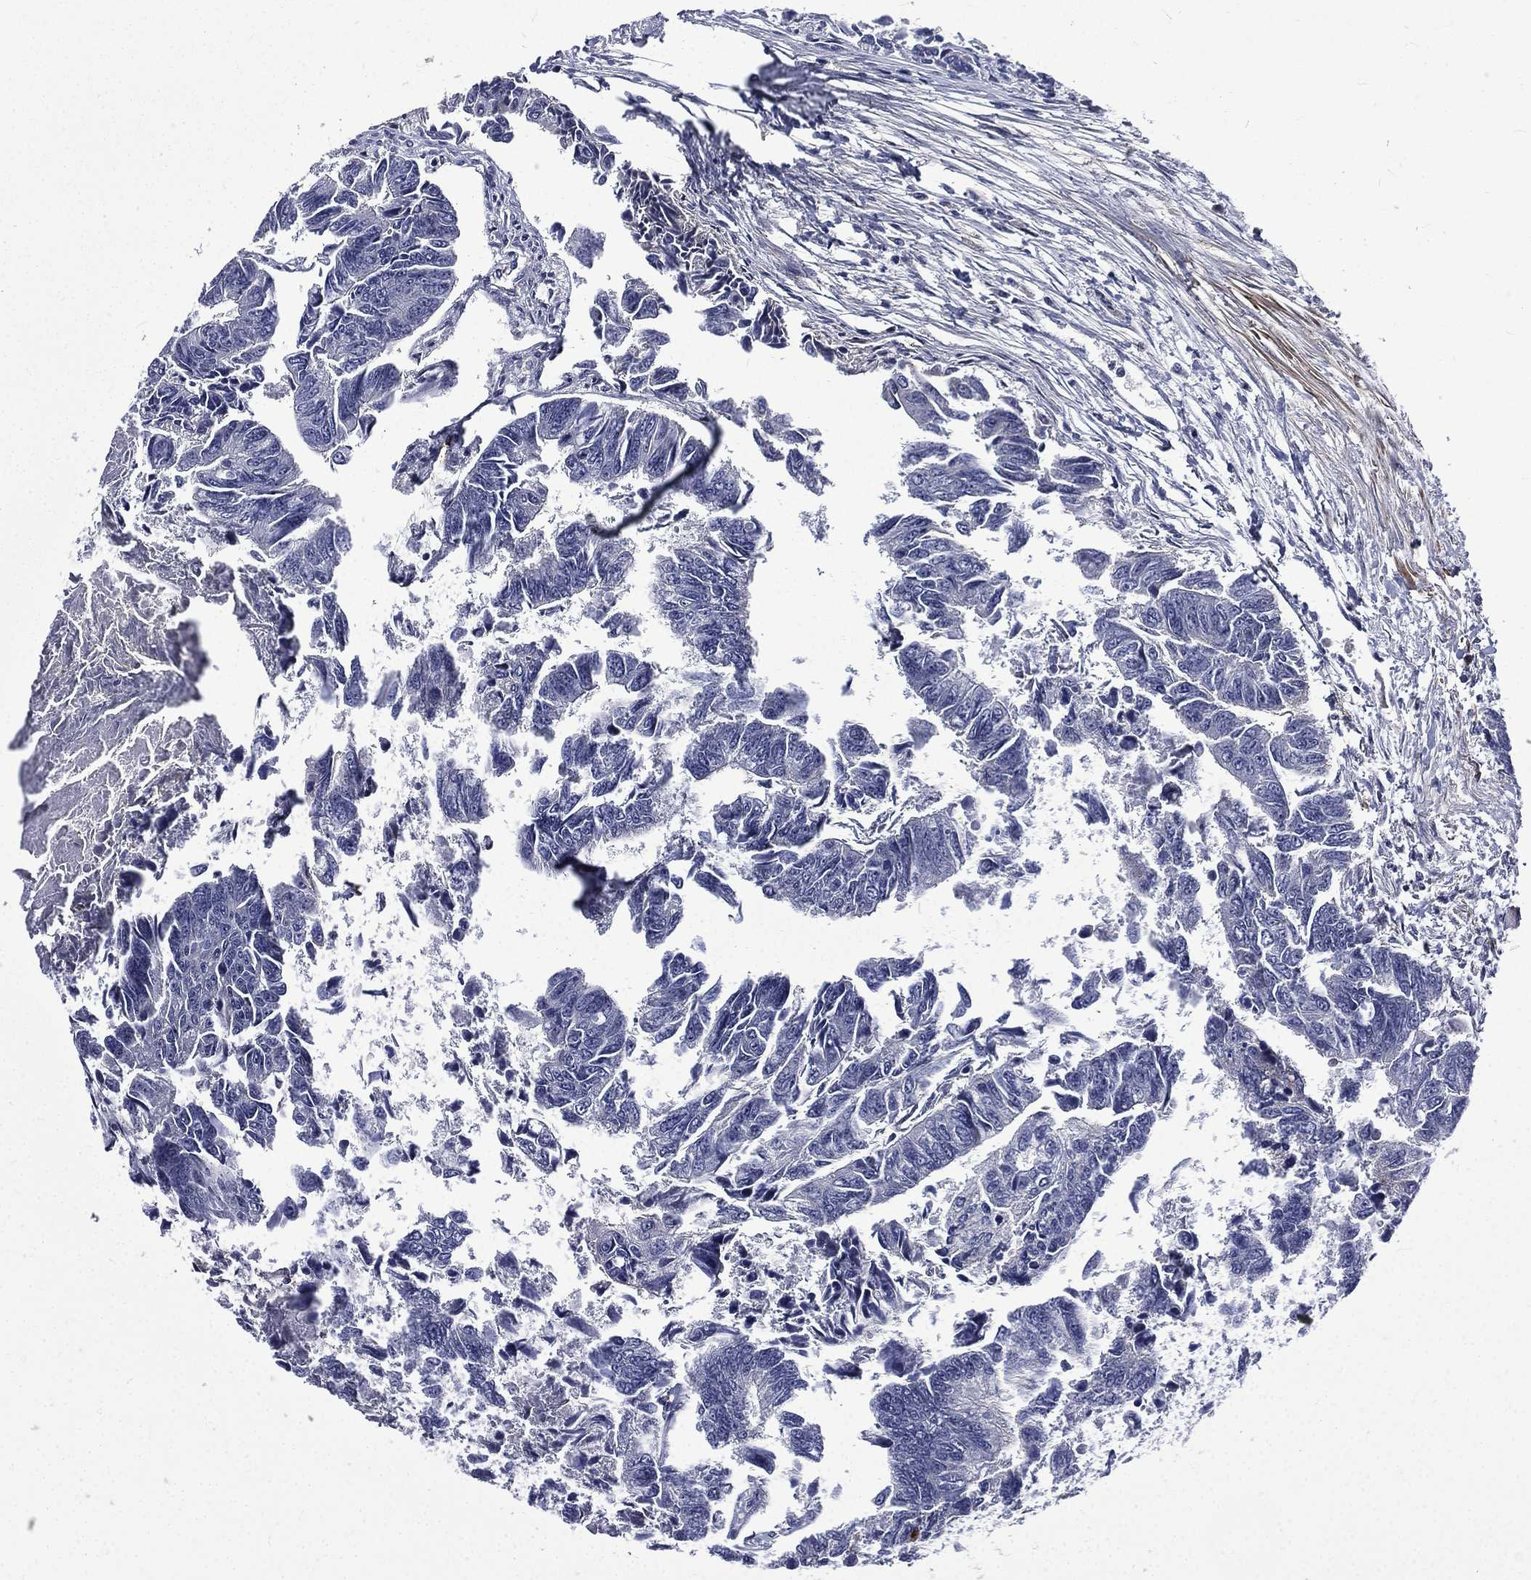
{"staining": {"intensity": "negative", "quantity": "none", "location": "none"}, "tissue": "colorectal cancer", "cell_type": "Tumor cells", "image_type": "cancer", "snomed": [{"axis": "morphology", "description": "Adenocarcinoma, NOS"}, {"axis": "topography", "description": "Colon"}], "caption": "Photomicrograph shows no significant protein positivity in tumor cells of colorectal cancer. Nuclei are stained in blue.", "gene": "FGG", "patient": {"sex": "female", "age": 65}}